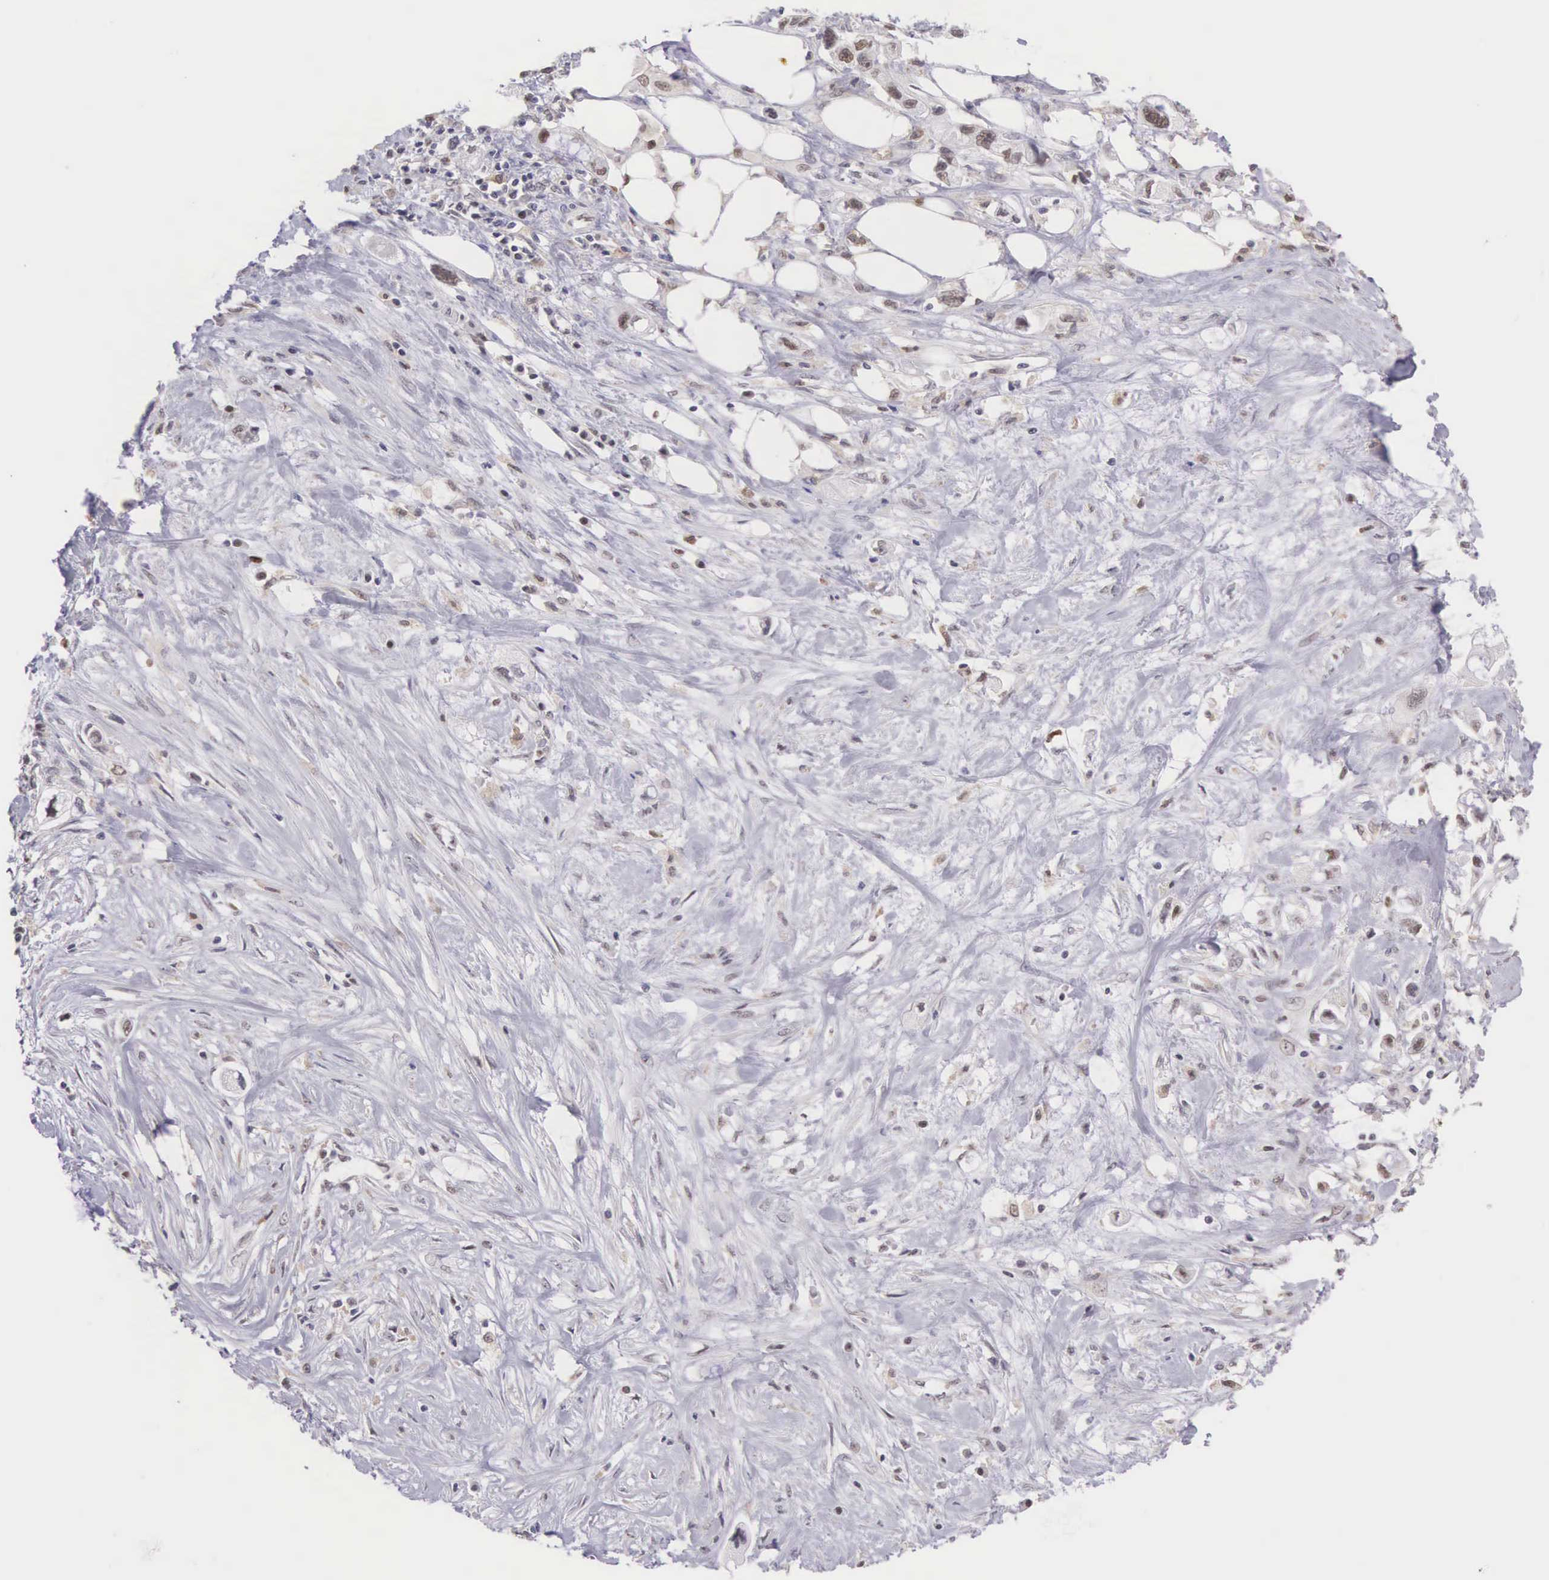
{"staining": {"intensity": "weak", "quantity": "25%-75%", "location": "nuclear"}, "tissue": "pancreatic cancer", "cell_type": "Tumor cells", "image_type": "cancer", "snomed": [{"axis": "morphology", "description": "Adenocarcinoma, NOS"}, {"axis": "topography", "description": "Pancreas"}, {"axis": "topography", "description": "Stomach, upper"}], "caption": "Pancreatic cancer was stained to show a protein in brown. There is low levels of weak nuclear positivity in about 25%-75% of tumor cells.", "gene": "GRK3", "patient": {"sex": "male", "age": 77}}